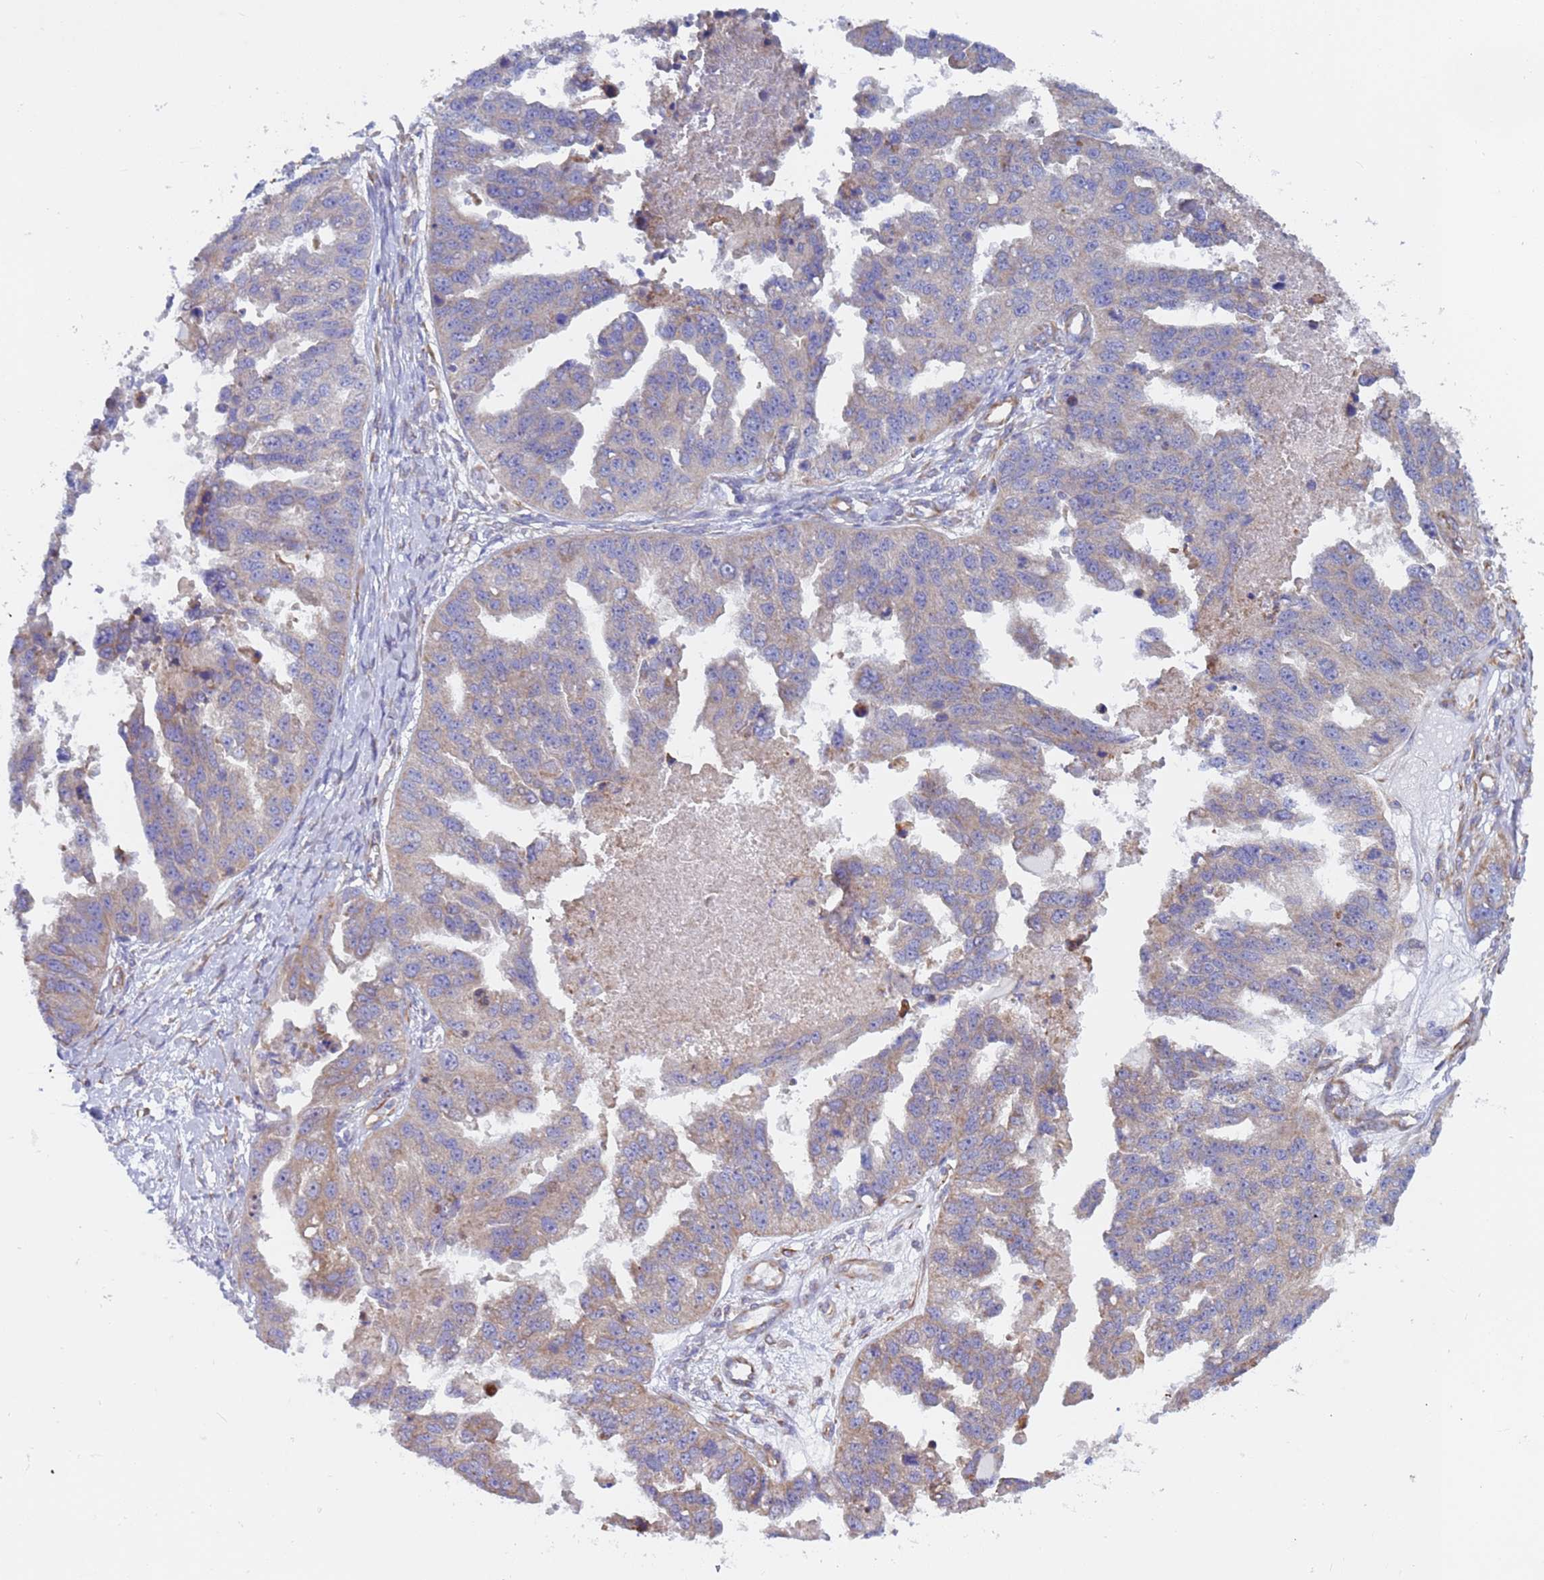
{"staining": {"intensity": "weak", "quantity": "<25%", "location": "cytoplasmic/membranous"}, "tissue": "ovarian cancer", "cell_type": "Tumor cells", "image_type": "cancer", "snomed": [{"axis": "morphology", "description": "Cystadenocarcinoma, serous, NOS"}, {"axis": "topography", "description": "Ovary"}], "caption": "Immunohistochemistry (IHC) of ovarian cancer (serous cystadenocarcinoma) reveals no staining in tumor cells. (Immunohistochemistry, brightfield microscopy, high magnification).", "gene": "NUDT12", "patient": {"sex": "female", "age": 58}}